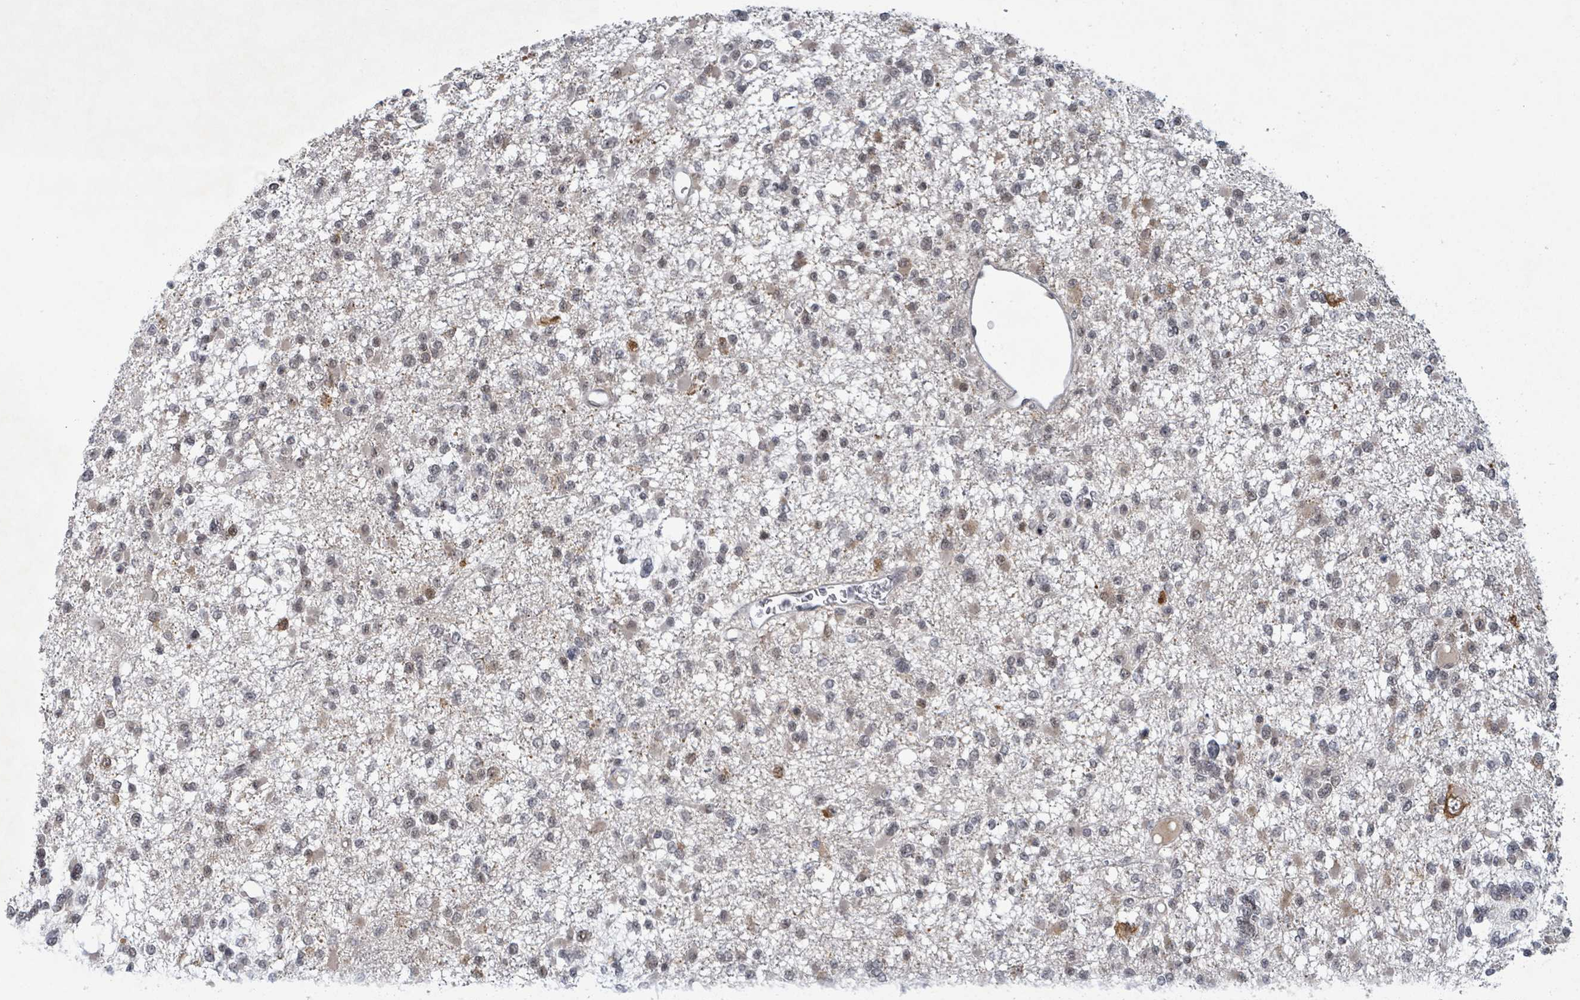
{"staining": {"intensity": "moderate", "quantity": "<25%", "location": "cytoplasmic/membranous,nuclear"}, "tissue": "glioma", "cell_type": "Tumor cells", "image_type": "cancer", "snomed": [{"axis": "morphology", "description": "Glioma, malignant, Low grade"}, {"axis": "topography", "description": "Brain"}], "caption": "Human glioma stained for a protein (brown) exhibits moderate cytoplasmic/membranous and nuclear positive positivity in about <25% of tumor cells.", "gene": "BANP", "patient": {"sex": "female", "age": 22}}